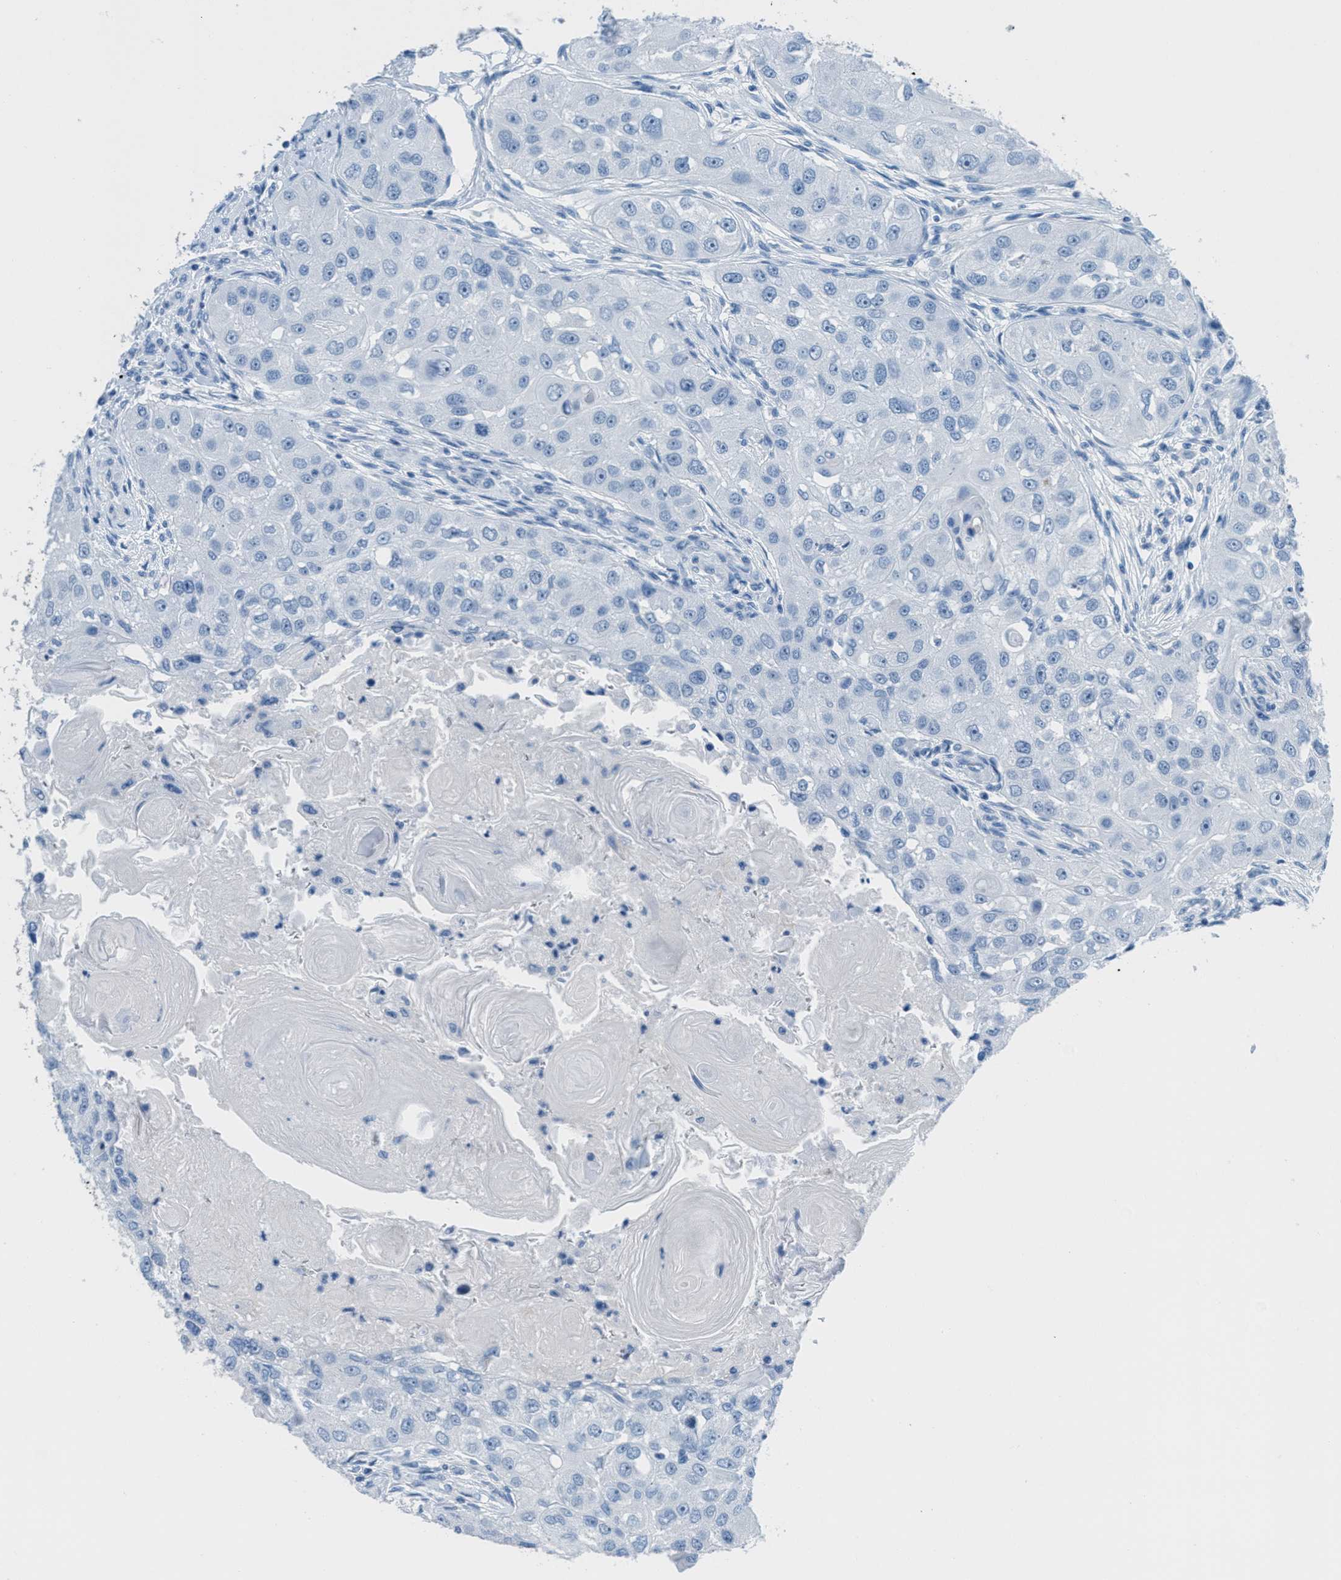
{"staining": {"intensity": "negative", "quantity": "none", "location": "none"}, "tissue": "head and neck cancer", "cell_type": "Tumor cells", "image_type": "cancer", "snomed": [{"axis": "morphology", "description": "Normal tissue, NOS"}, {"axis": "morphology", "description": "Squamous cell carcinoma, NOS"}, {"axis": "topography", "description": "Skeletal muscle"}, {"axis": "topography", "description": "Head-Neck"}], "caption": "High magnification brightfield microscopy of head and neck cancer (squamous cell carcinoma) stained with DAB (brown) and counterstained with hematoxylin (blue): tumor cells show no significant expression.", "gene": "MGARP", "patient": {"sex": "male", "age": 51}}